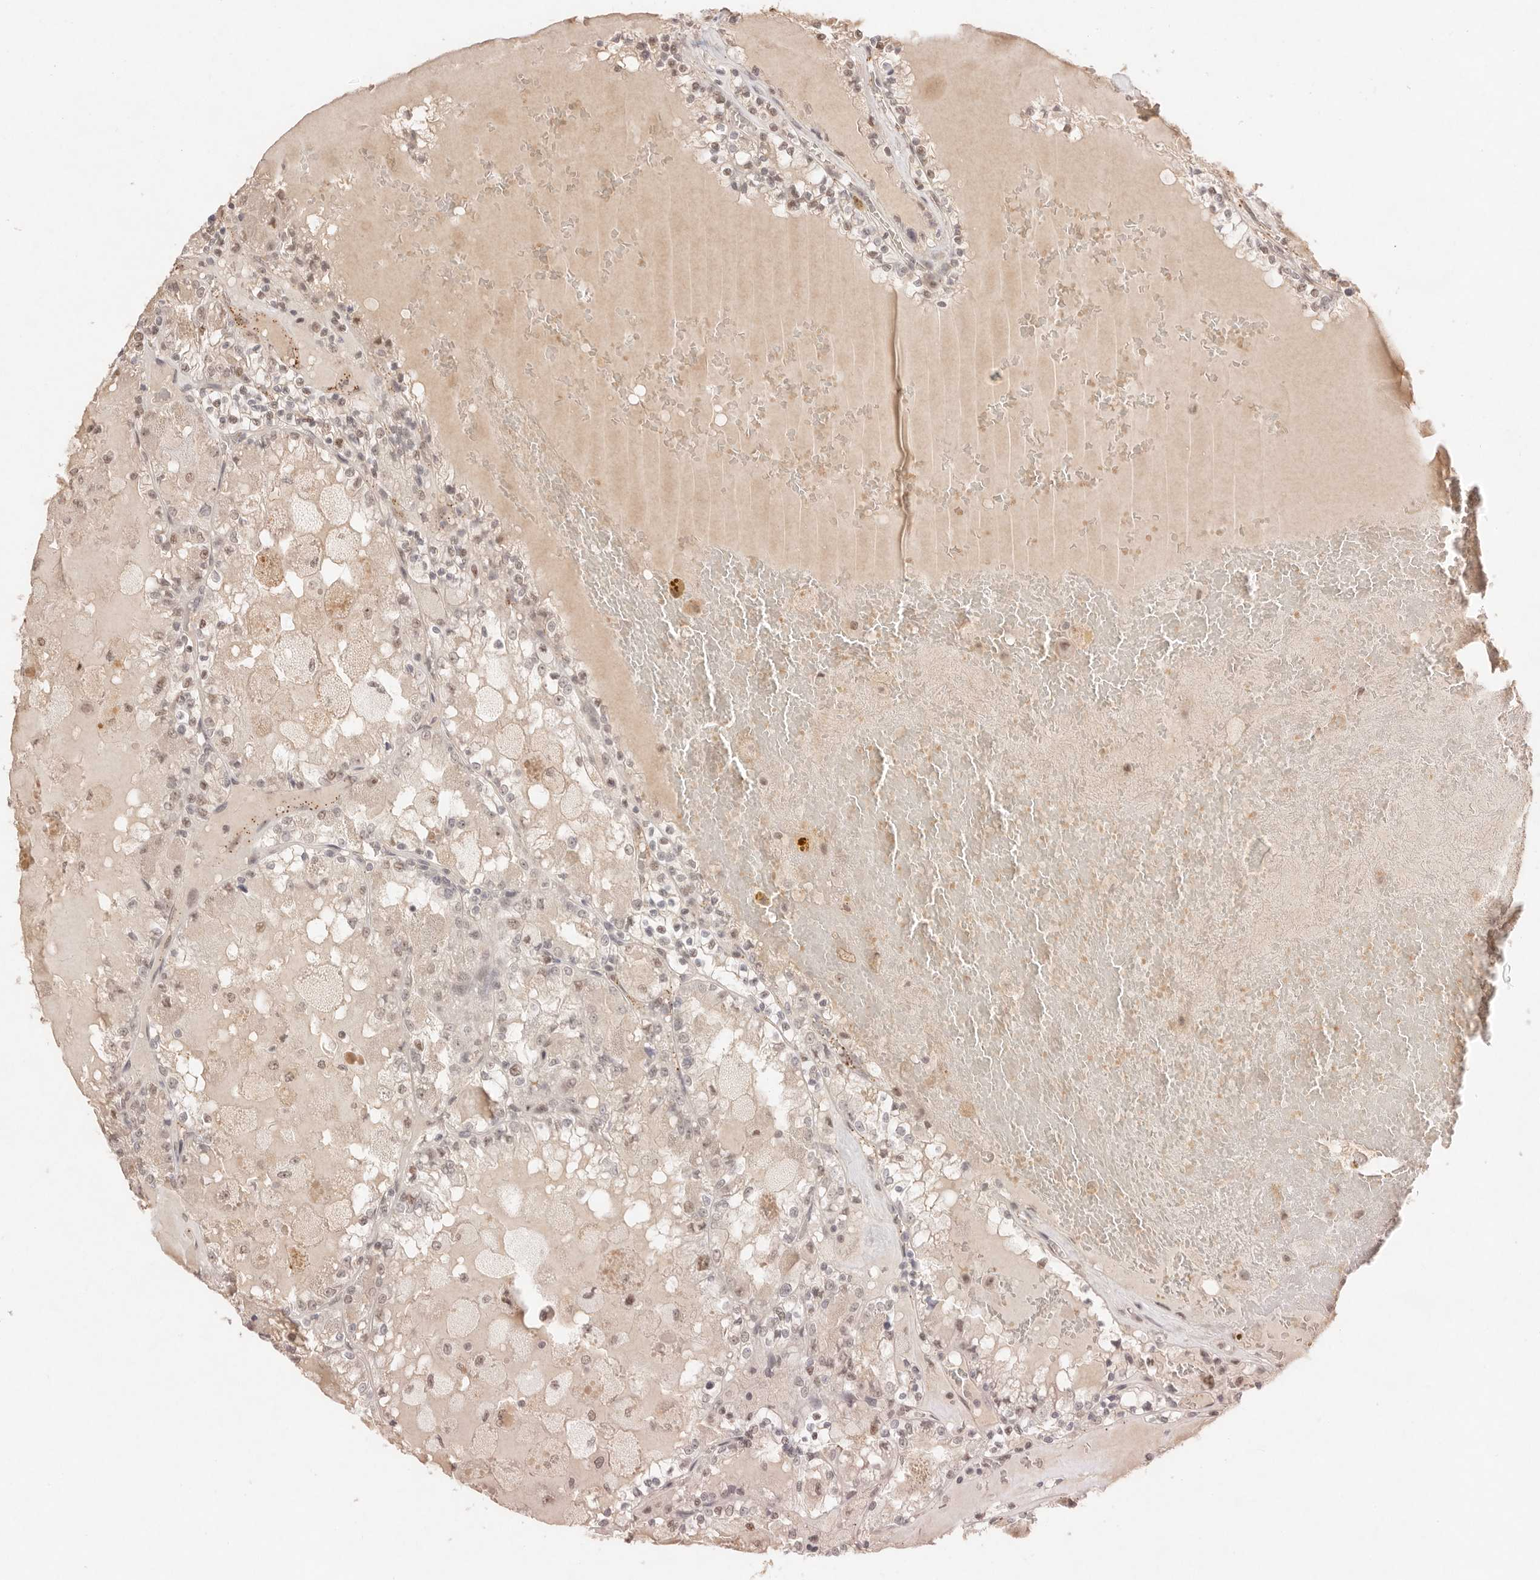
{"staining": {"intensity": "moderate", "quantity": "25%-75%", "location": "nuclear"}, "tissue": "renal cancer", "cell_type": "Tumor cells", "image_type": "cancer", "snomed": [{"axis": "morphology", "description": "Adenocarcinoma, NOS"}, {"axis": "topography", "description": "Kidney"}], "caption": "A medium amount of moderate nuclear expression is appreciated in about 25%-75% of tumor cells in adenocarcinoma (renal) tissue. (Brightfield microscopy of DAB IHC at high magnification).", "gene": "MEP1A", "patient": {"sex": "female", "age": 56}}